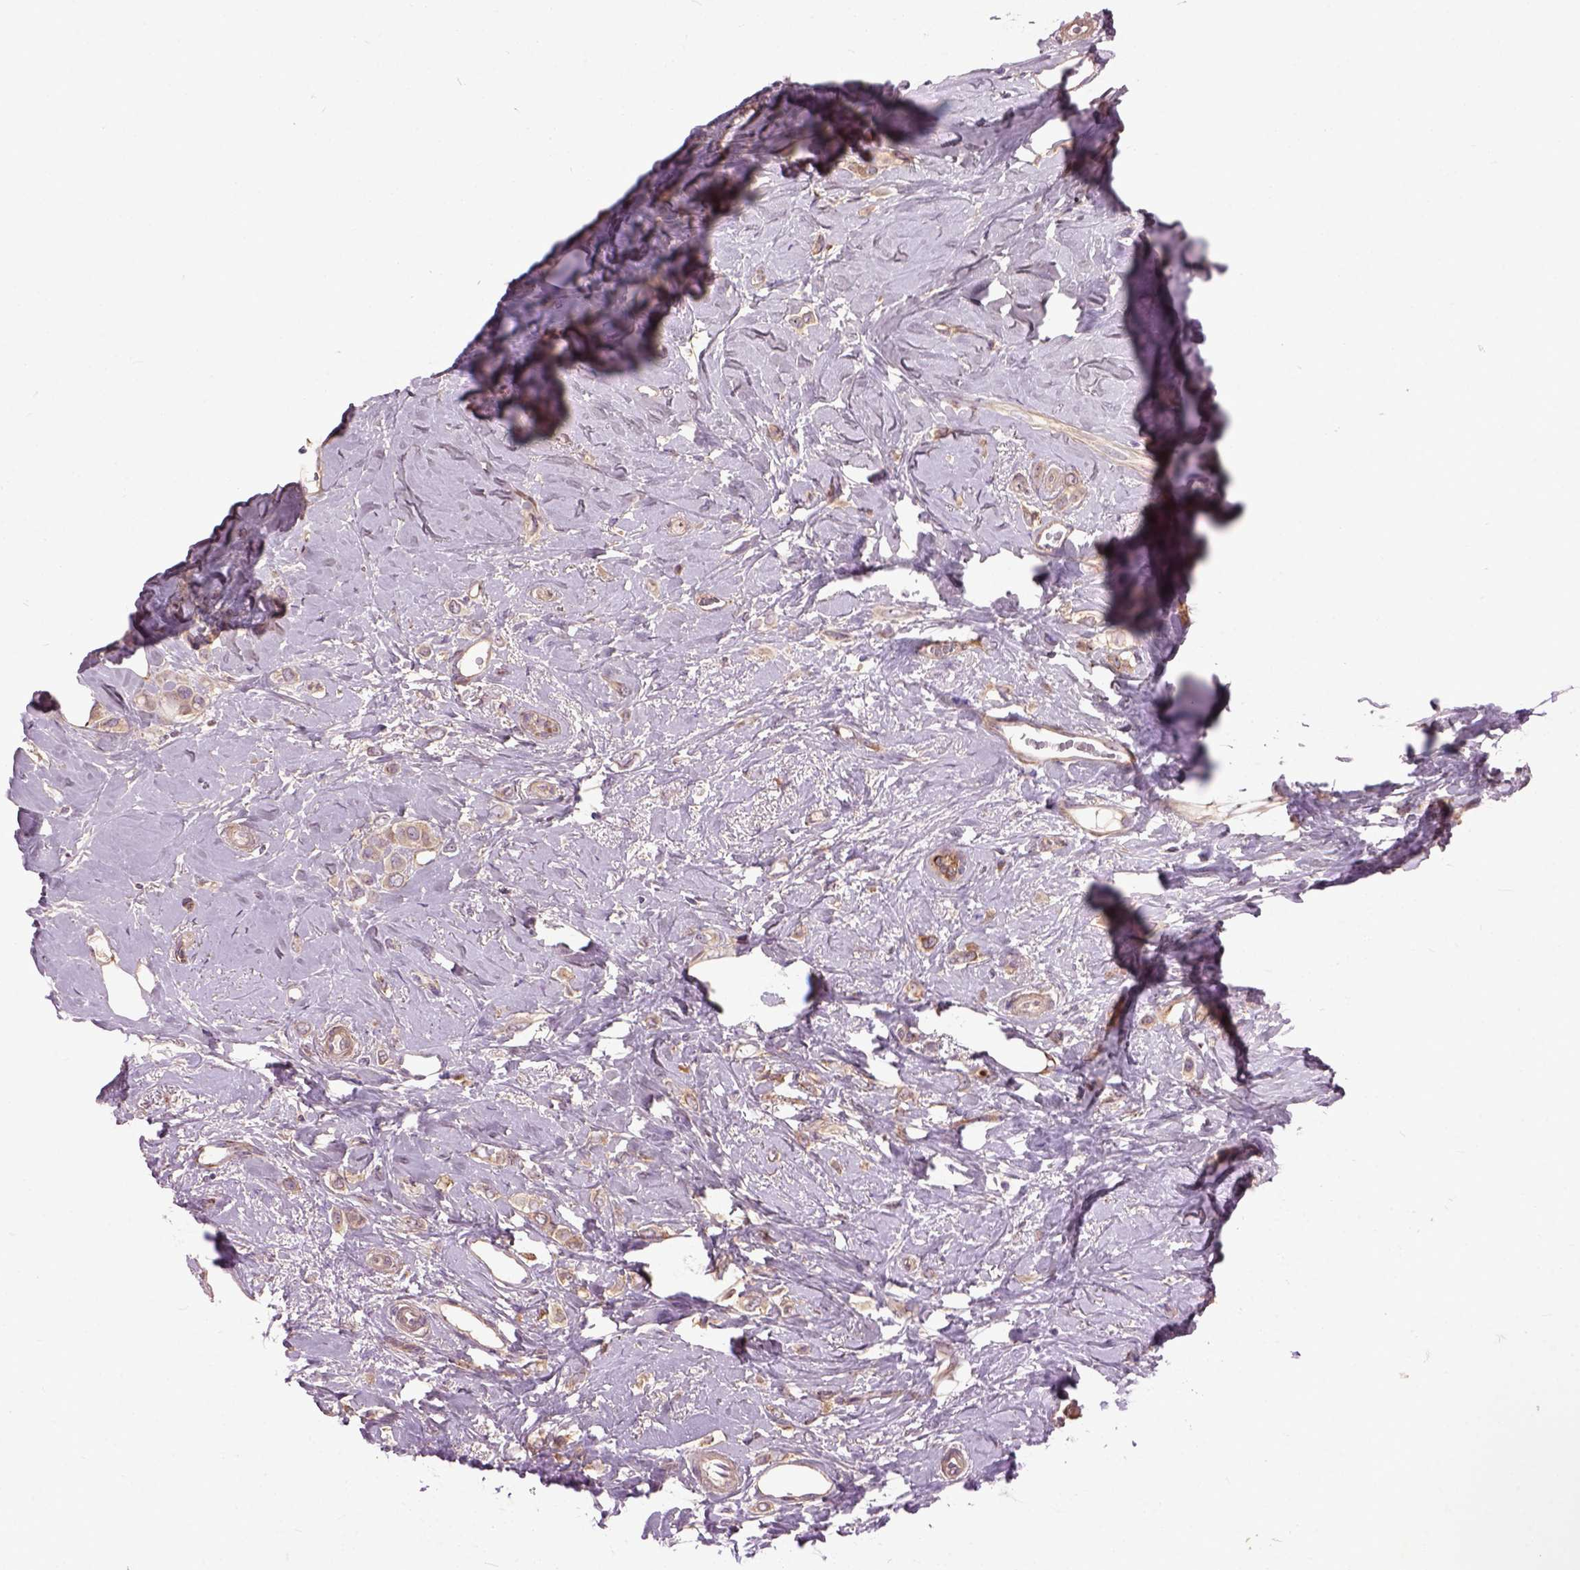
{"staining": {"intensity": "moderate", "quantity": "<25%", "location": "cytoplasmic/membranous"}, "tissue": "breast cancer", "cell_type": "Tumor cells", "image_type": "cancer", "snomed": [{"axis": "morphology", "description": "Lobular carcinoma"}, {"axis": "topography", "description": "Breast"}], "caption": "Immunohistochemical staining of human breast lobular carcinoma demonstrates moderate cytoplasmic/membranous protein expression in about <25% of tumor cells.", "gene": "MAPT", "patient": {"sex": "female", "age": 66}}